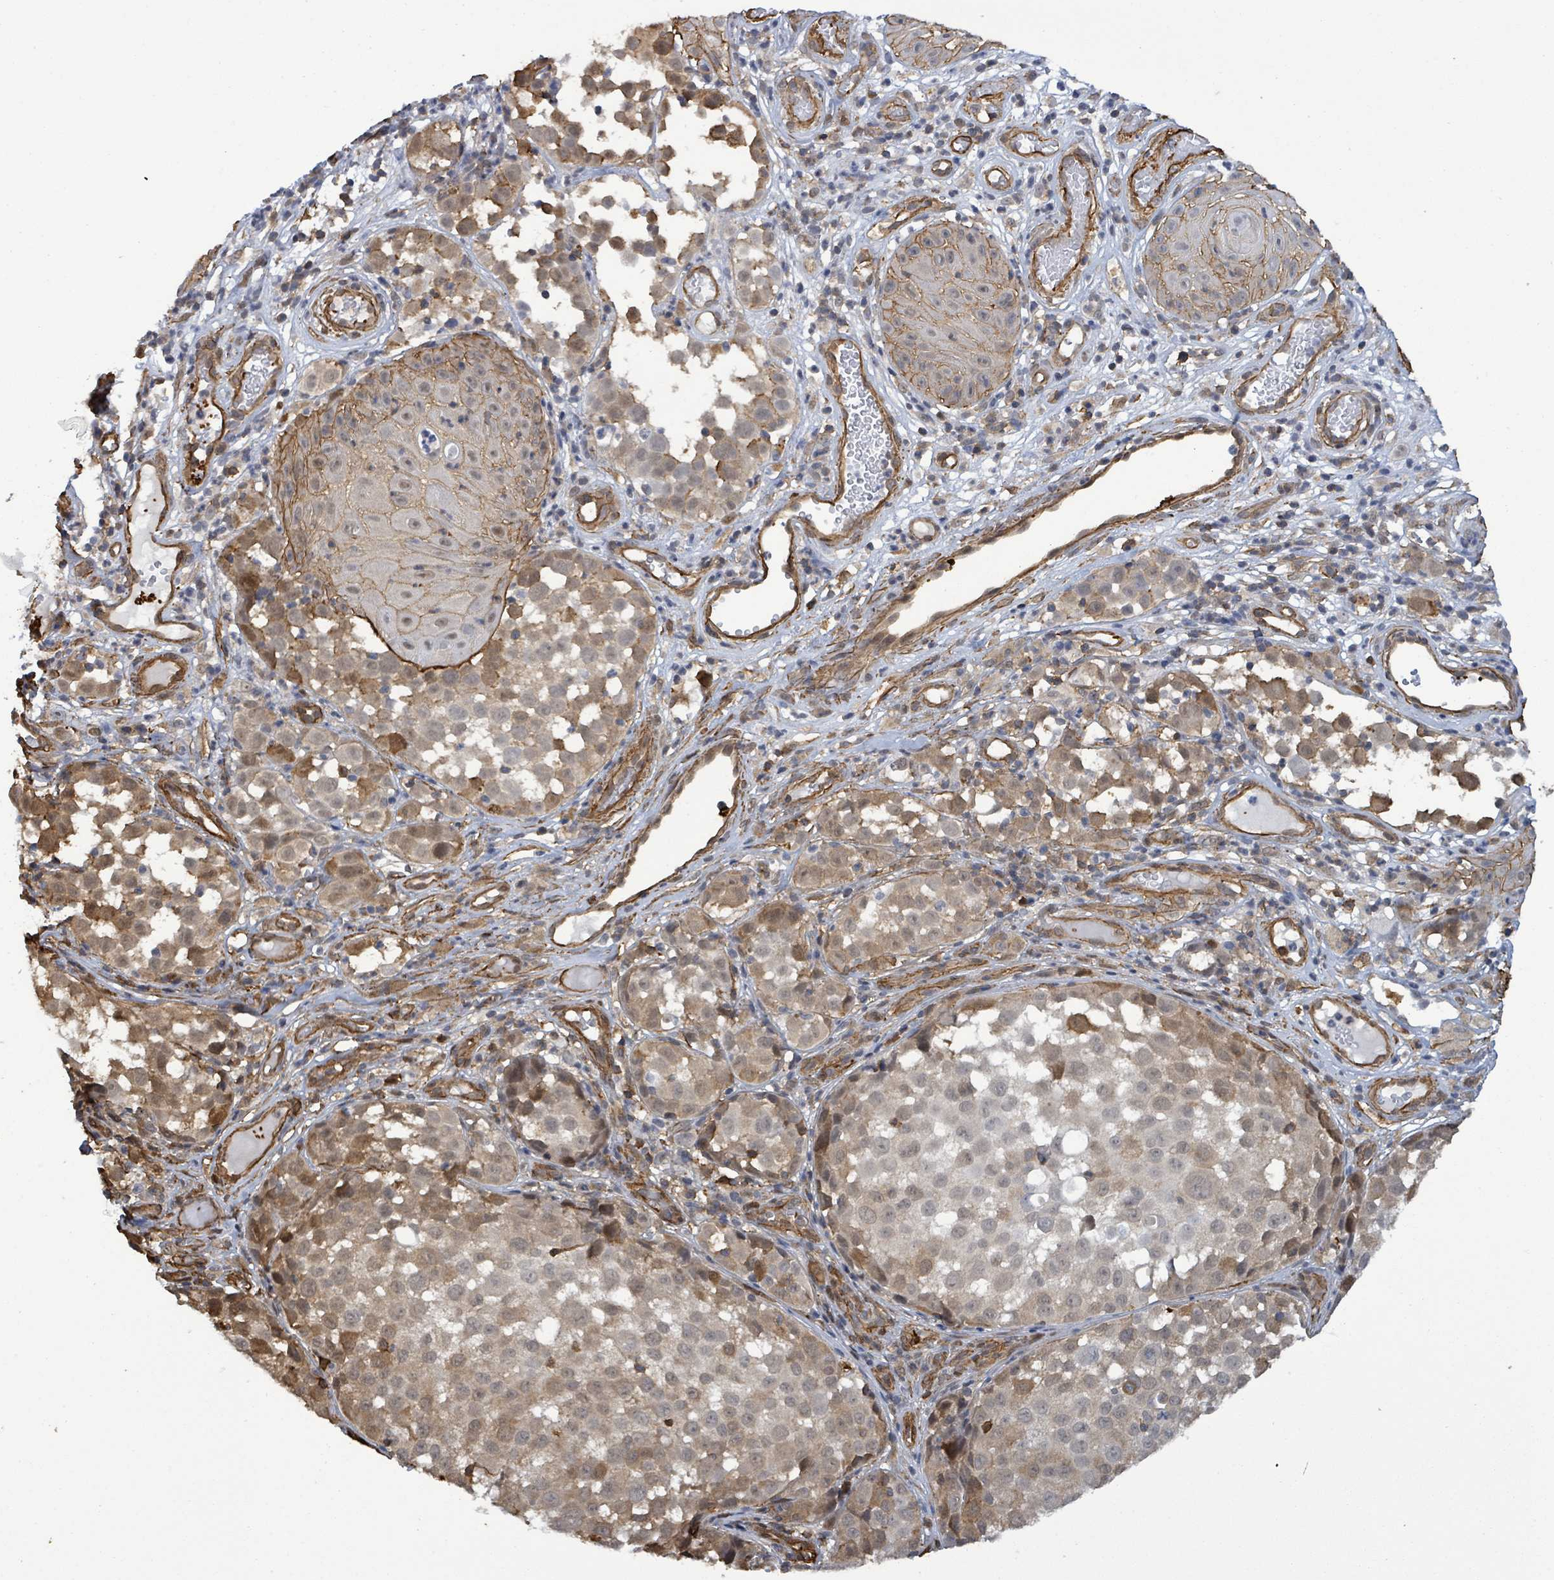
{"staining": {"intensity": "moderate", "quantity": "25%-75%", "location": "cytoplasmic/membranous"}, "tissue": "melanoma", "cell_type": "Tumor cells", "image_type": "cancer", "snomed": [{"axis": "morphology", "description": "Malignant melanoma, NOS"}, {"axis": "topography", "description": "Skin"}], "caption": "Malignant melanoma stained for a protein exhibits moderate cytoplasmic/membranous positivity in tumor cells.", "gene": "PRKRIP1", "patient": {"sex": "male", "age": 64}}